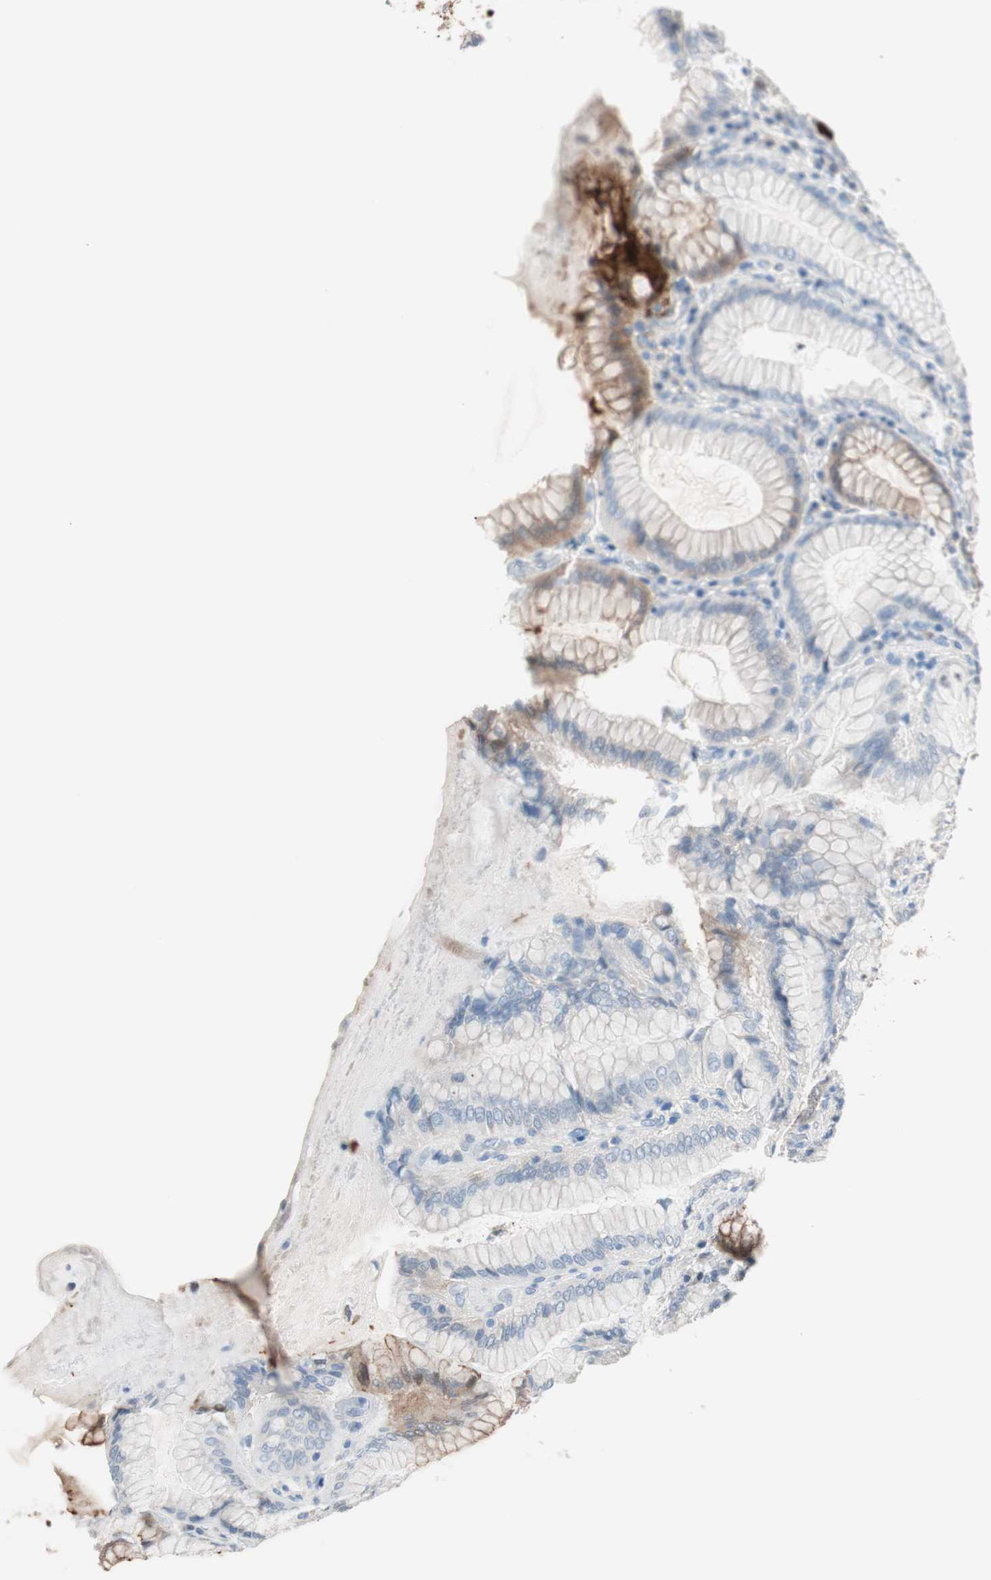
{"staining": {"intensity": "moderate", "quantity": "<25%", "location": "cytoplasmic/membranous"}, "tissue": "stomach", "cell_type": "Glandular cells", "image_type": "normal", "snomed": [{"axis": "morphology", "description": "Normal tissue, NOS"}, {"axis": "topography", "description": "Stomach, lower"}], "caption": "Immunohistochemical staining of normal stomach exhibits moderate cytoplasmic/membranous protein expression in about <25% of glandular cells. Nuclei are stained in blue.", "gene": "VIL1", "patient": {"sex": "female", "age": 76}}